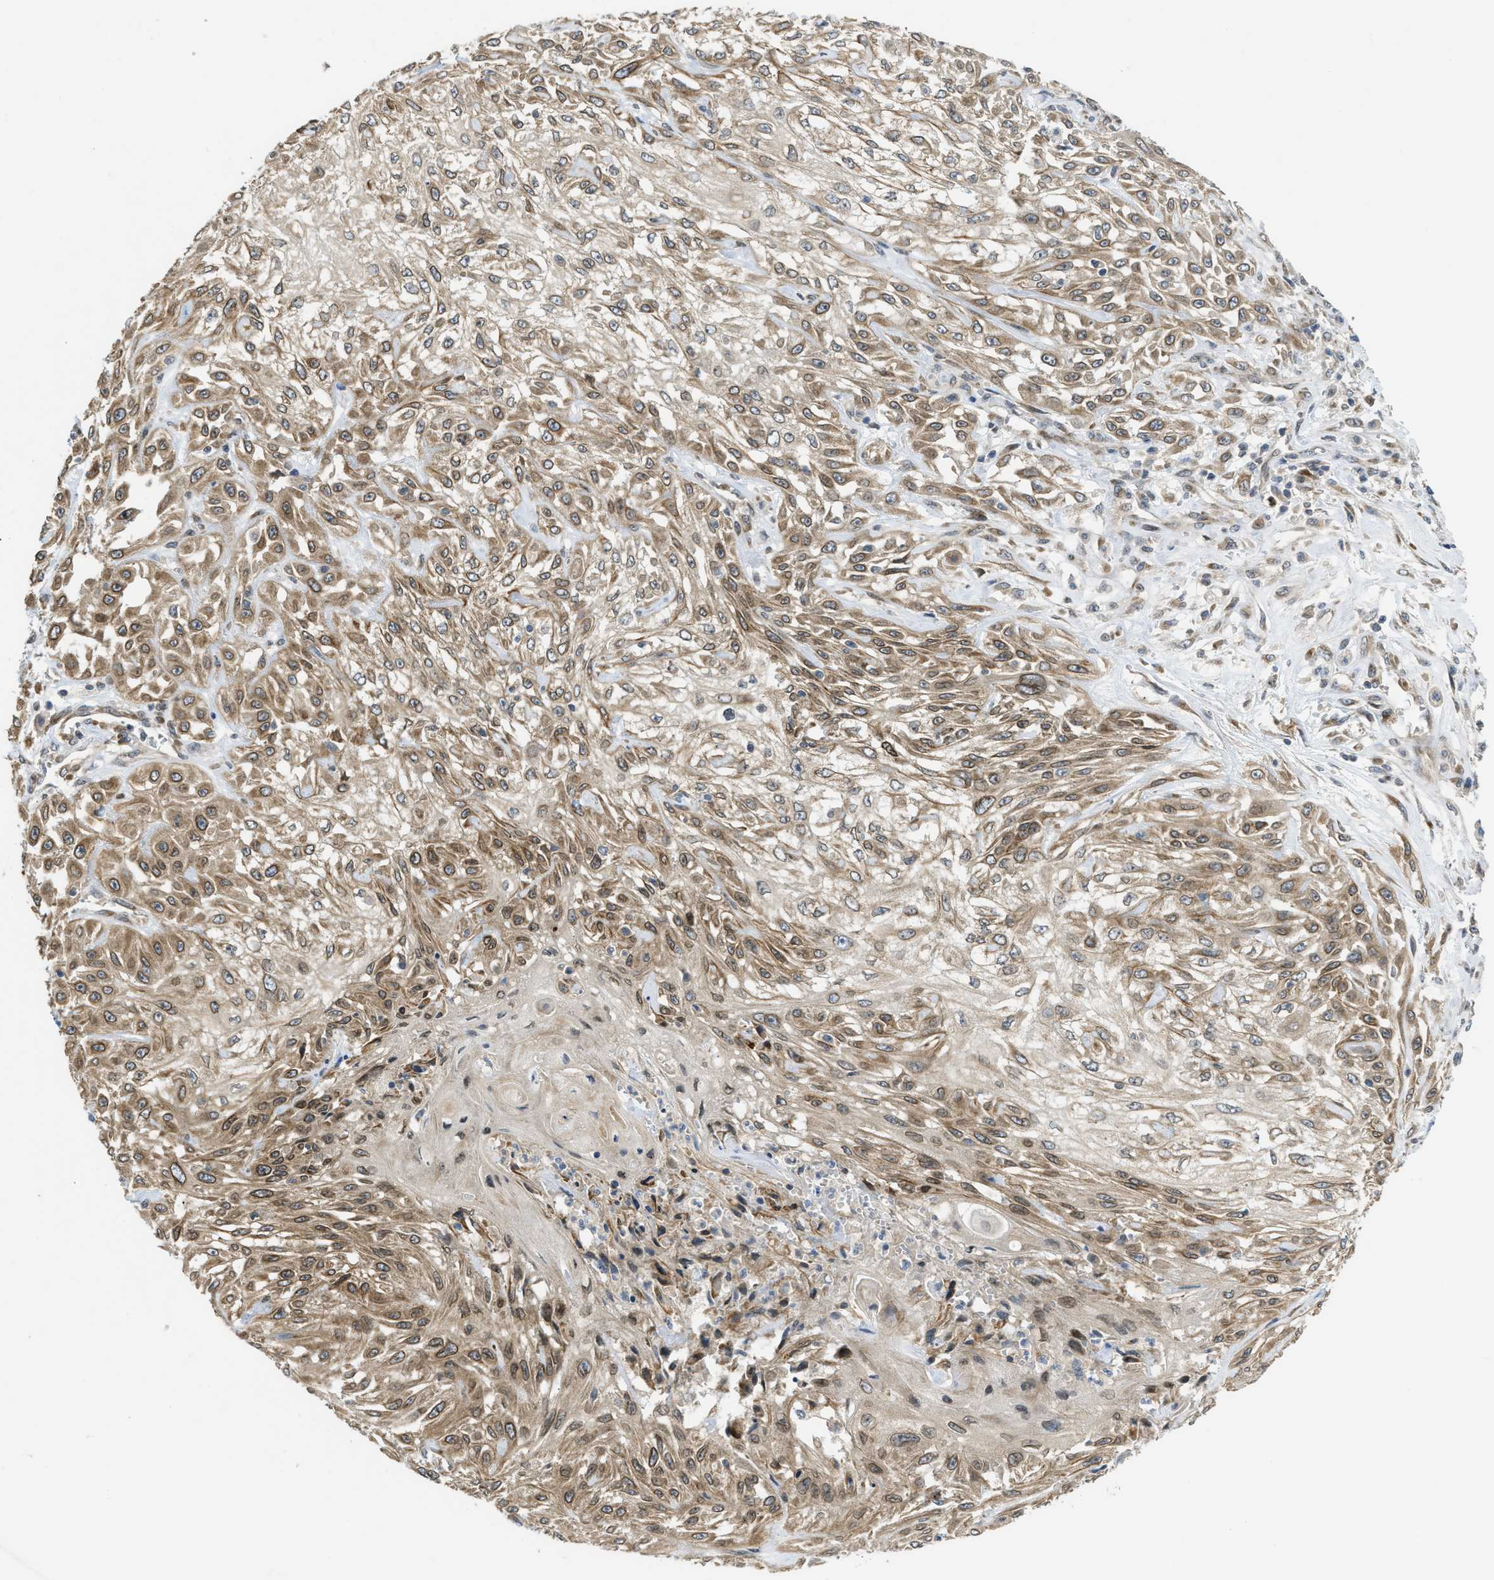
{"staining": {"intensity": "moderate", "quantity": ">75%", "location": "cytoplasmic/membranous"}, "tissue": "skin cancer", "cell_type": "Tumor cells", "image_type": "cancer", "snomed": [{"axis": "morphology", "description": "Squamous cell carcinoma, NOS"}, {"axis": "morphology", "description": "Squamous cell carcinoma, metastatic, NOS"}, {"axis": "topography", "description": "Skin"}, {"axis": "topography", "description": "Lymph node"}], "caption": "Immunohistochemical staining of human skin cancer demonstrates moderate cytoplasmic/membranous protein staining in approximately >75% of tumor cells. (DAB (3,3'-diaminobenzidine) IHC with brightfield microscopy, high magnification).", "gene": "EIF2AK3", "patient": {"sex": "male", "age": 75}}